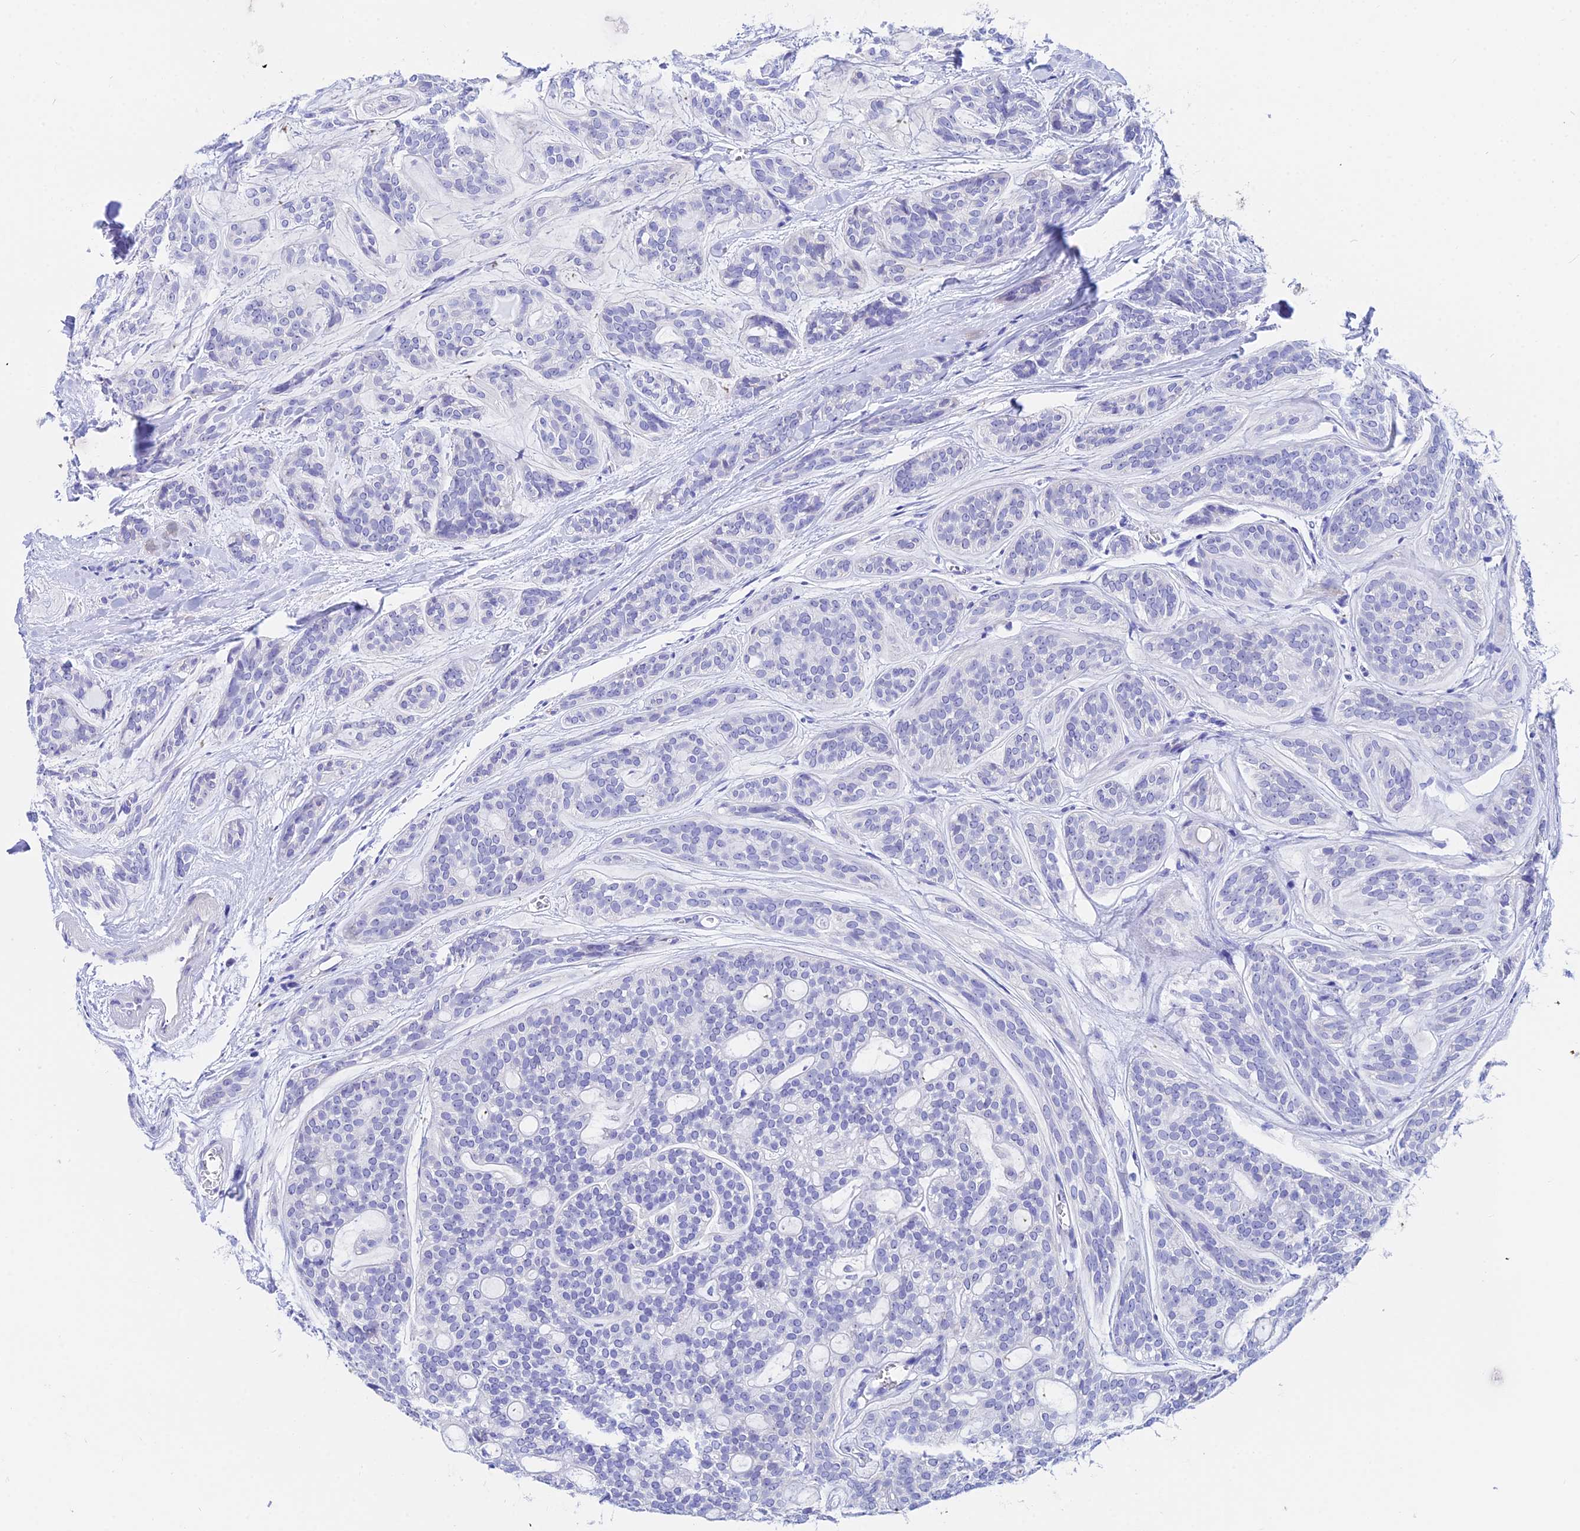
{"staining": {"intensity": "negative", "quantity": "none", "location": "none"}, "tissue": "head and neck cancer", "cell_type": "Tumor cells", "image_type": "cancer", "snomed": [{"axis": "morphology", "description": "Adenocarcinoma, NOS"}, {"axis": "topography", "description": "Head-Neck"}], "caption": "Head and neck cancer stained for a protein using immunohistochemistry reveals no expression tumor cells.", "gene": "CEP41", "patient": {"sex": "male", "age": 66}}